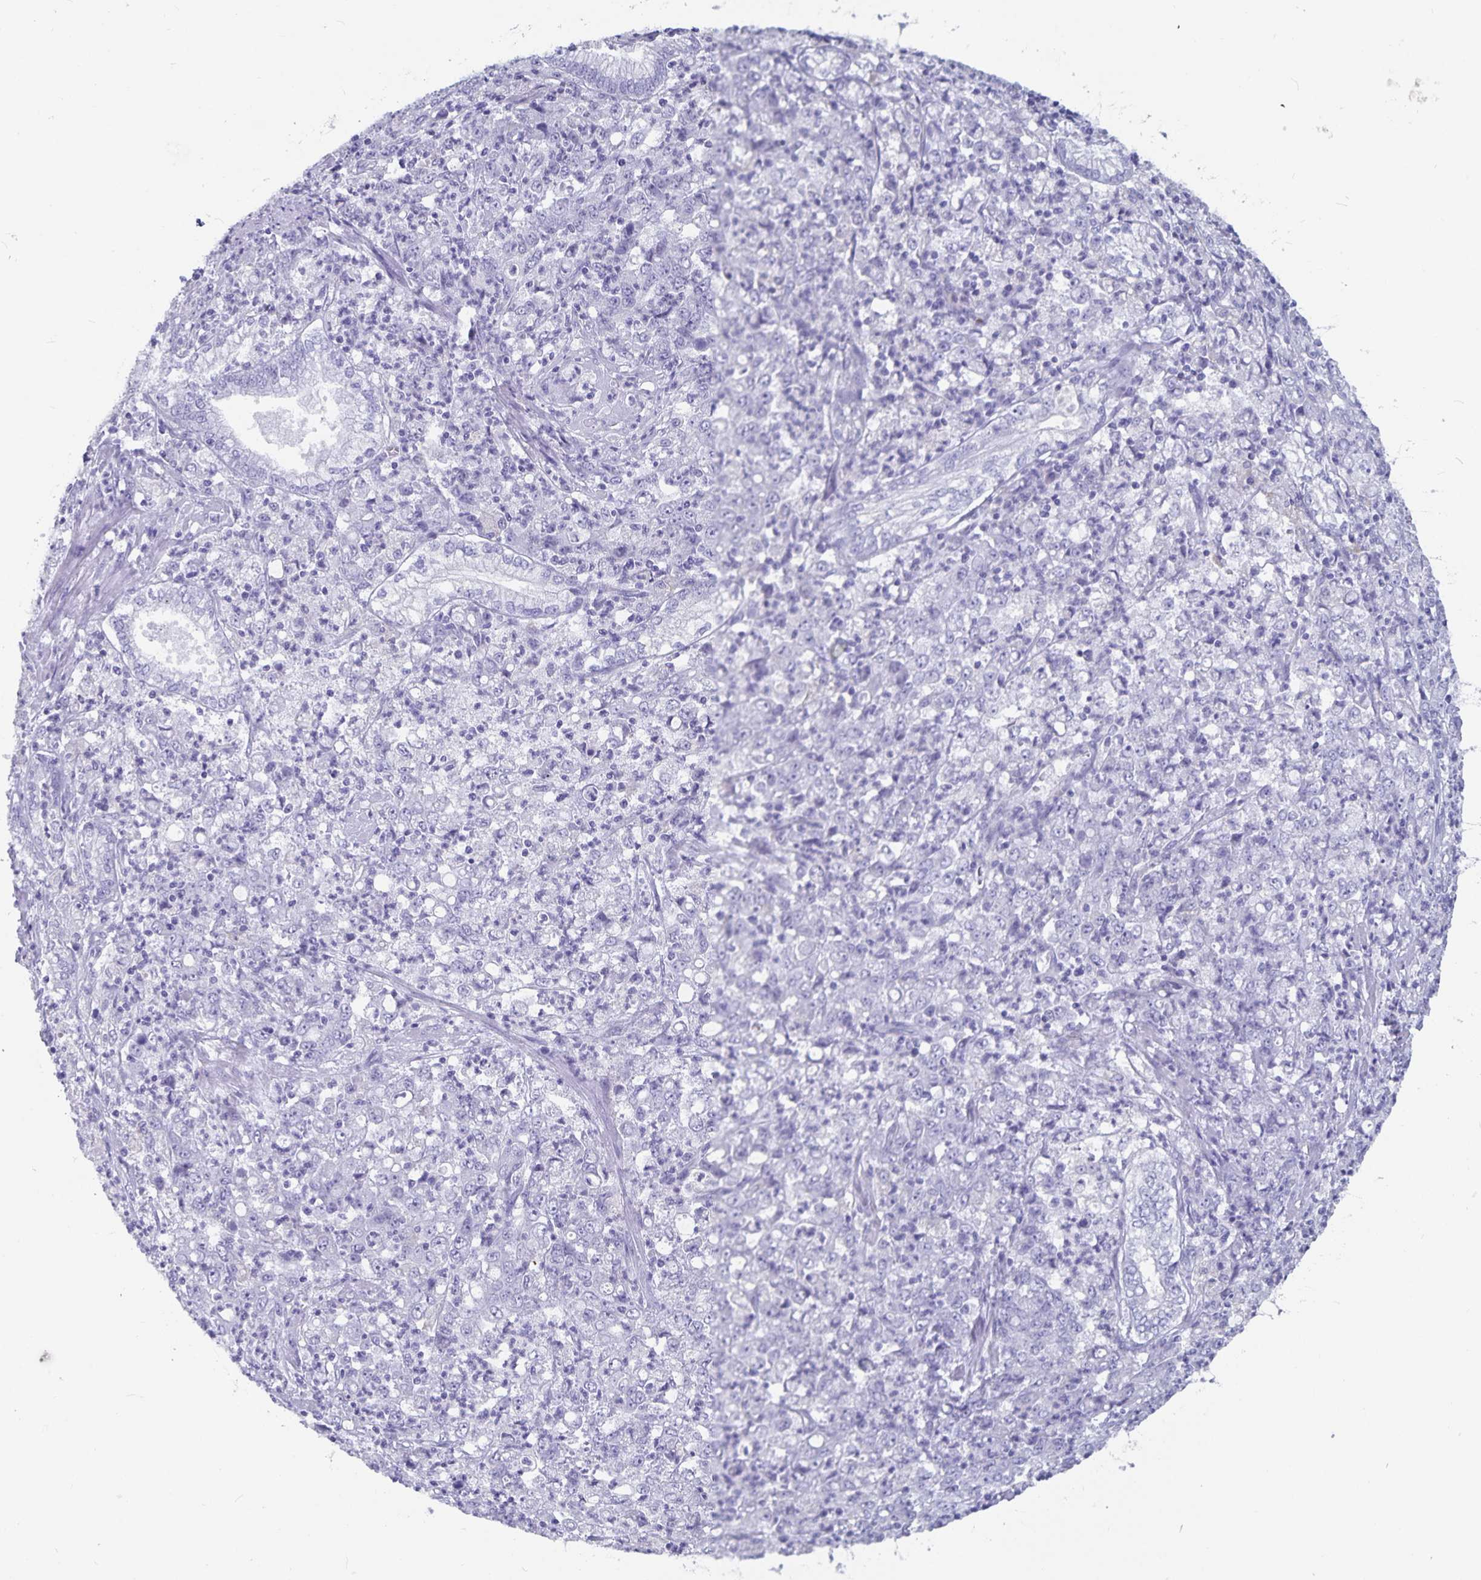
{"staining": {"intensity": "negative", "quantity": "none", "location": "none"}, "tissue": "stomach cancer", "cell_type": "Tumor cells", "image_type": "cancer", "snomed": [{"axis": "morphology", "description": "Adenocarcinoma, NOS"}, {"axis": "topography", "description": "Stomach, lower"}], "caption": "Protein analysis of stomach cancer (adenocarcinoma) displays no significant positivity in tumor cells. The staining was performed using DAB (3,3'-diaminobenzidine) to visualize the protein expression in brown, while the nuclei were stained in blue with hematoxylin (Magnification: 20x).", "gene": "PLAC1", "patient": {"sex": "female", "age": 71}}